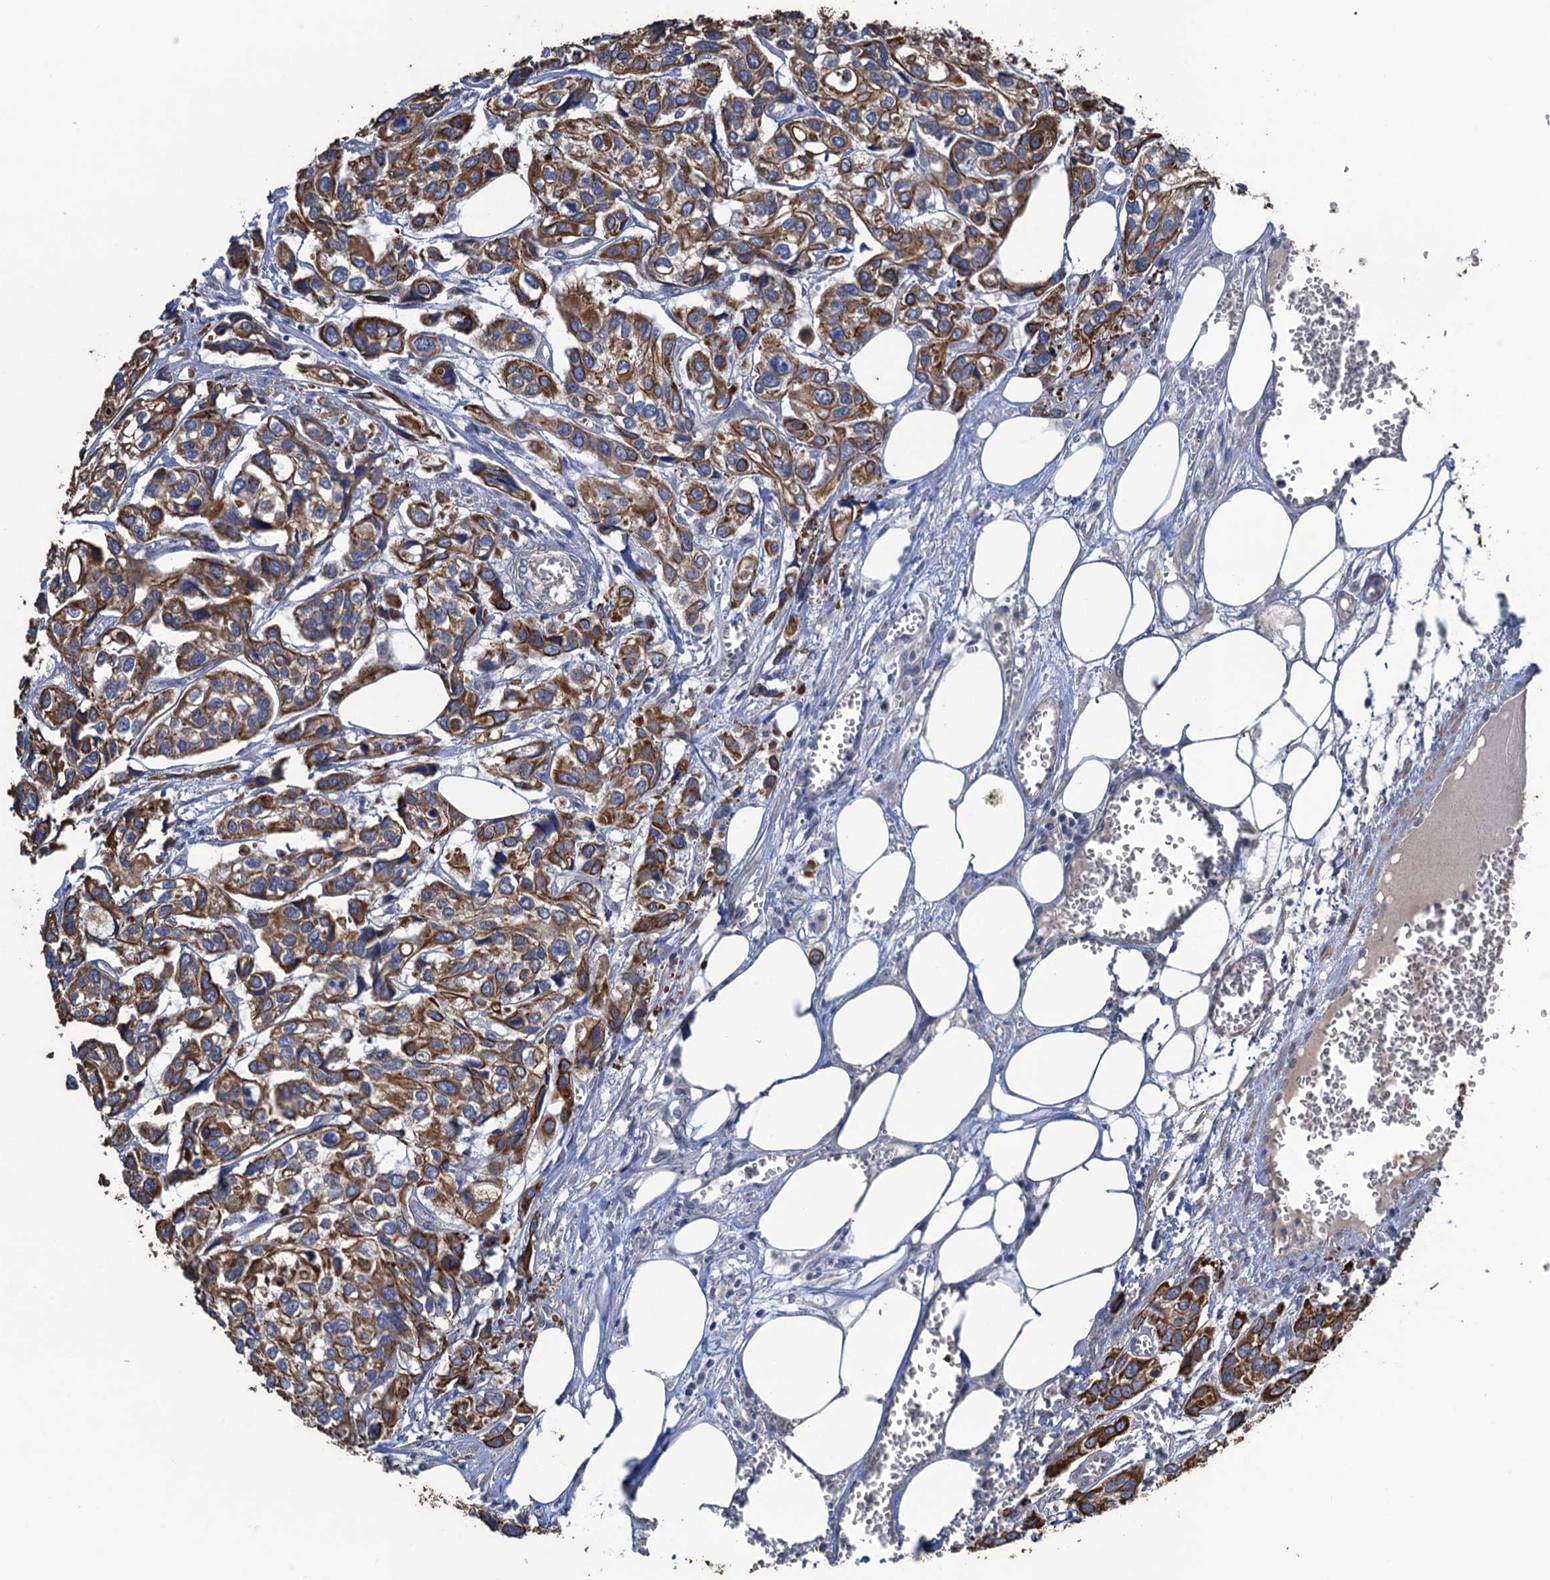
{"staining": {"intensity": "strong", "quantity": ">75%", "location": "cytoplasmic/membranous"}, "tissue": "urothelial cancer", "cell_type": "Tumor cells", "image_type": "cancer", "snomed": [{"axis": "morphology", "description": "Urothelial carcinoma, High grade"}, {"axis": "topography", "description": "Urinary bladder"}], "caption": "DAB immunohistochemical staining of high-grade urothelial carcinoma reveals strong cytoplasmic/membranous protein positivity in about >75% of tumor cells.", "gene": "SMCO3", "patient": {"sex": "male", "age": 67}}